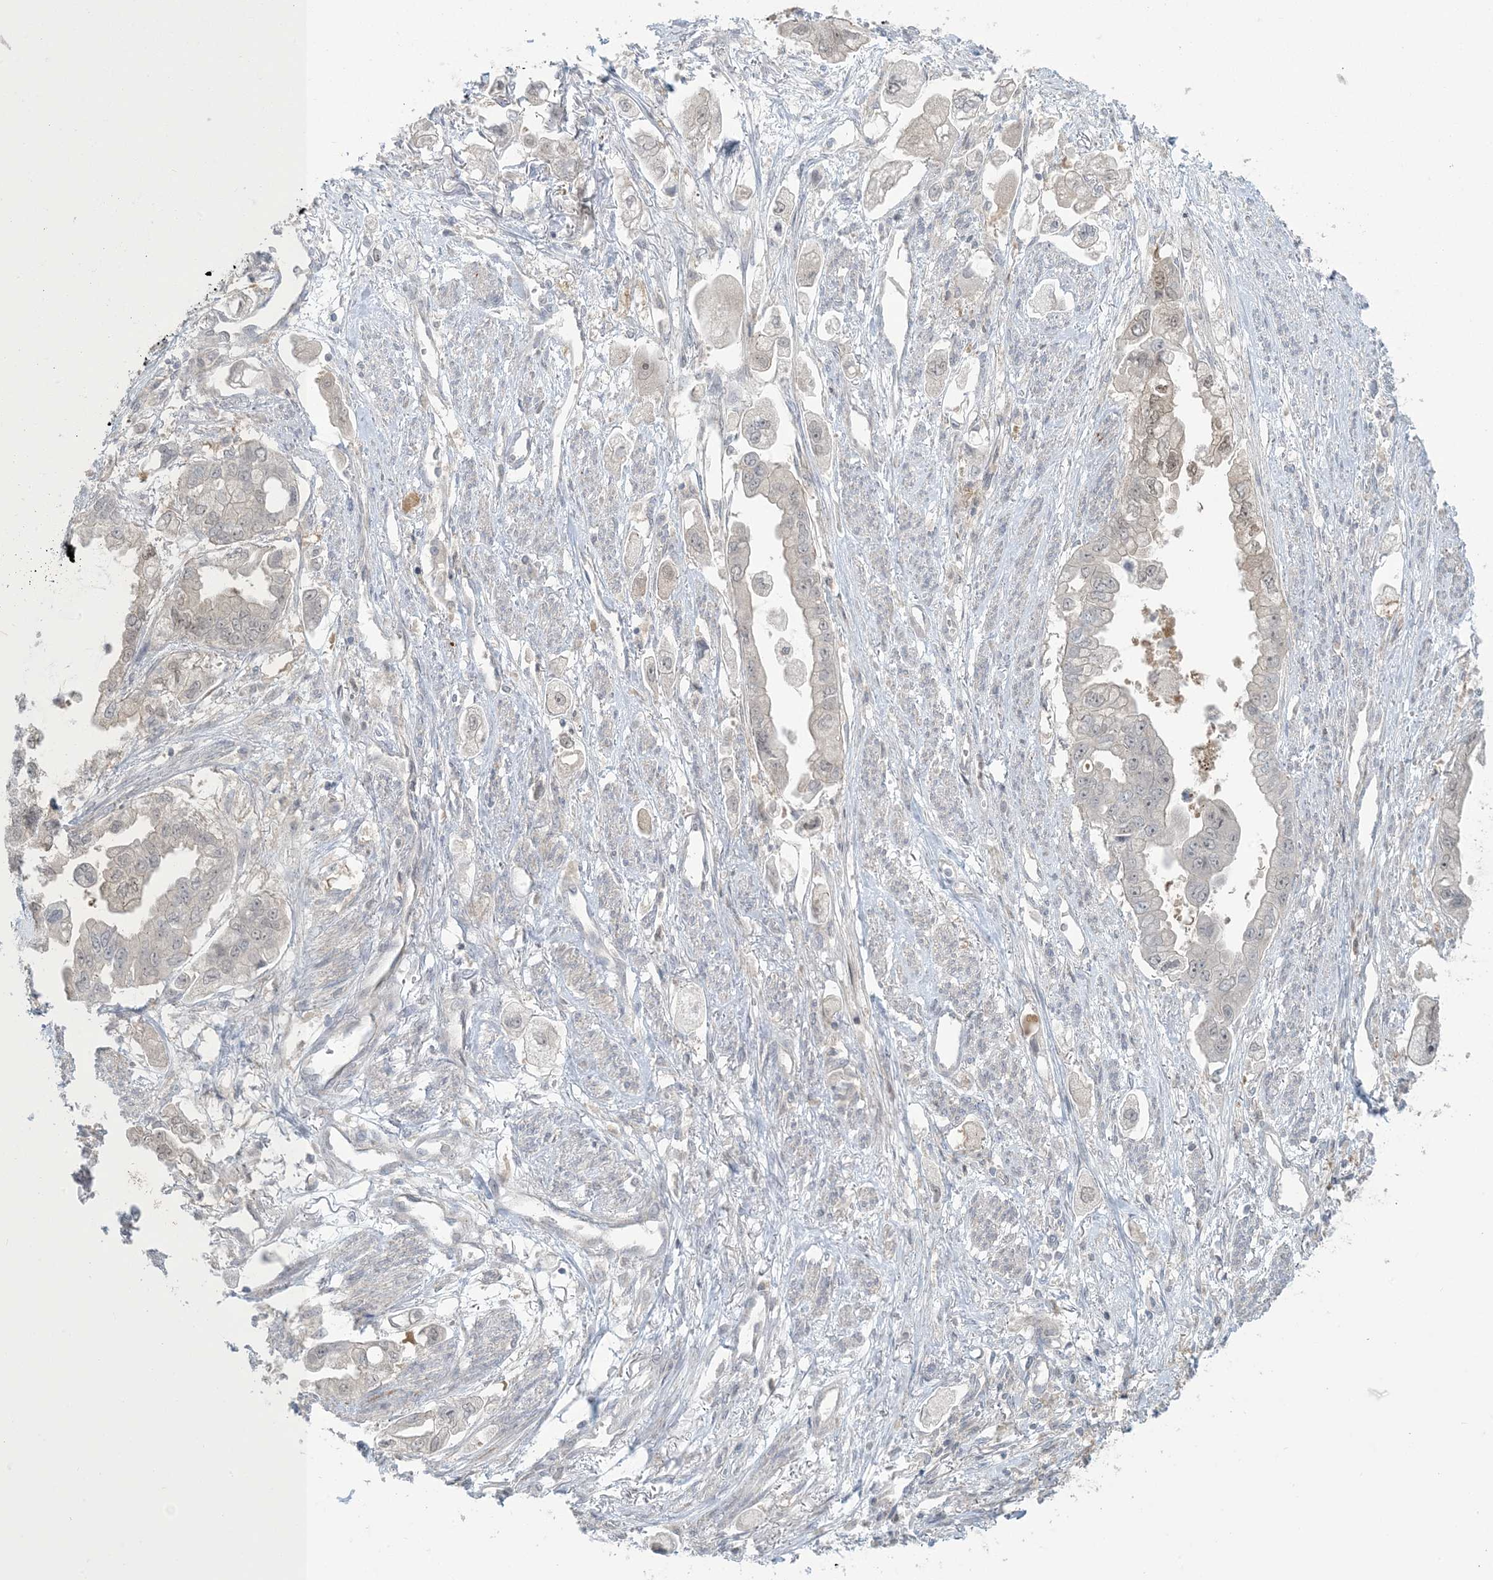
{"staining": {"intensity": "weak", "quantity": "<25%", "location": "nuclear"}, "tissue": "stomach cancer", "cell_type": "Tumor cells", "image_type": "cancer", "snomed": [{"axis": "morphology", "description": "Adenocarcinoma, NOS"}, {"axis": "topography", "description": "Stomach"}], "caption": "Stomach cancer stained for a protein using IHC exhibits no expression tumor cells.", "gene": "NRBP2", "patient": {"sex": "male", "age": 62}}